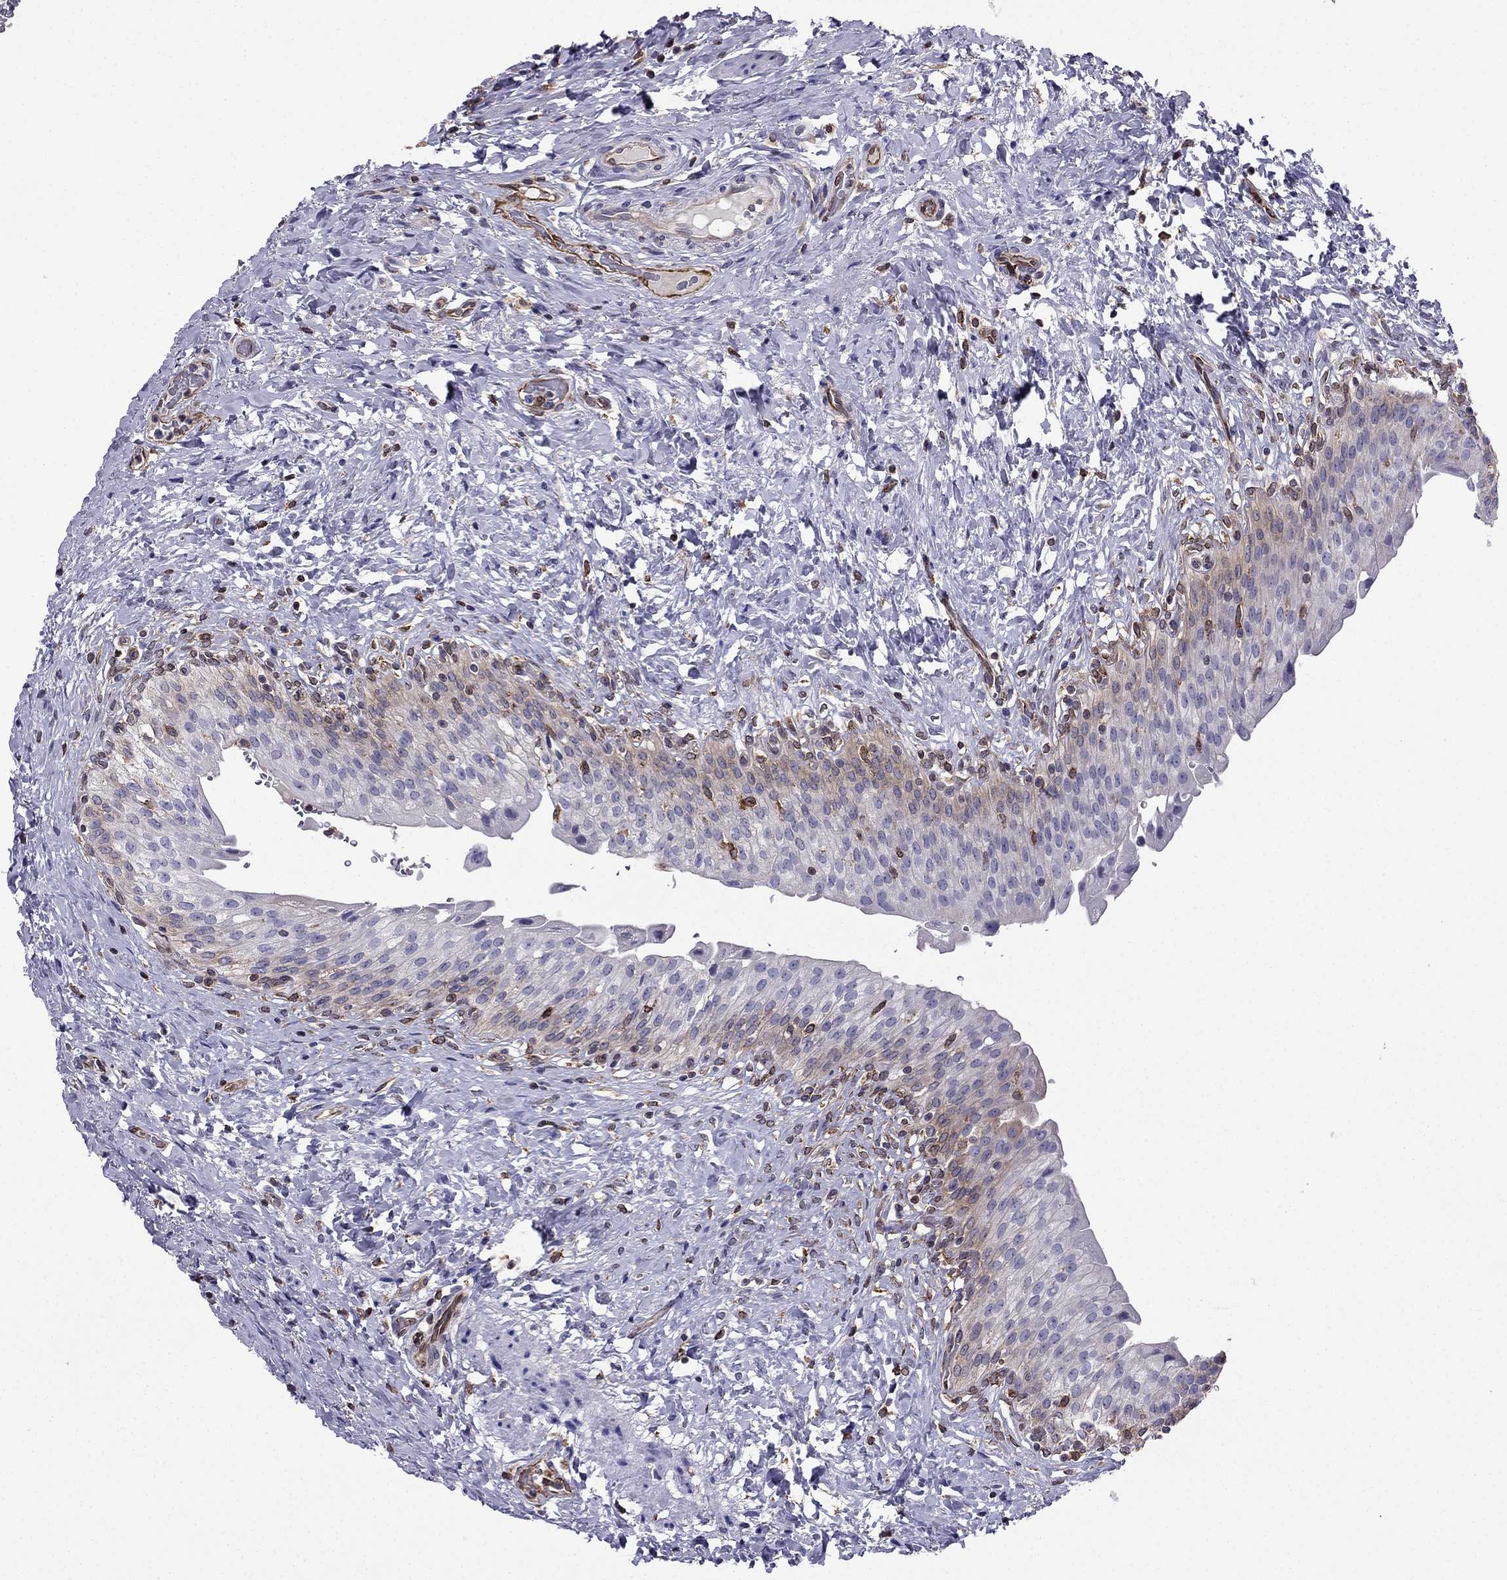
{"staining": {"intensity": "strong", "quantity": "<25%", "location": "cytoplasmic/membranous"}, "tissue": "urinary bladder", "cell_type": "Urothelial cells", "image_type": "normal", "snomed": [{"axis": "morphology", "description": "Normal tissue, NOS"}, {"axis": "morphology", "description": "Inflammation, NOS"}, {"axis": "topography", "description": "Urinary bladder"}], "caption": "Immunohistochemistry (IHC) of benign human urinary bladder shows medium levels of strong cytoplasmic/membranous expression in about <25% of urothelial cells. The staining was performed using DAB (3,3'-diaminobenzidine) to visualize the protein expression in brown, while the nuclei were stained in blue with hematoxylin (Magnification: 20x).", "gene": "GNAL", "patient": {"sex": "male", "age": 64}}